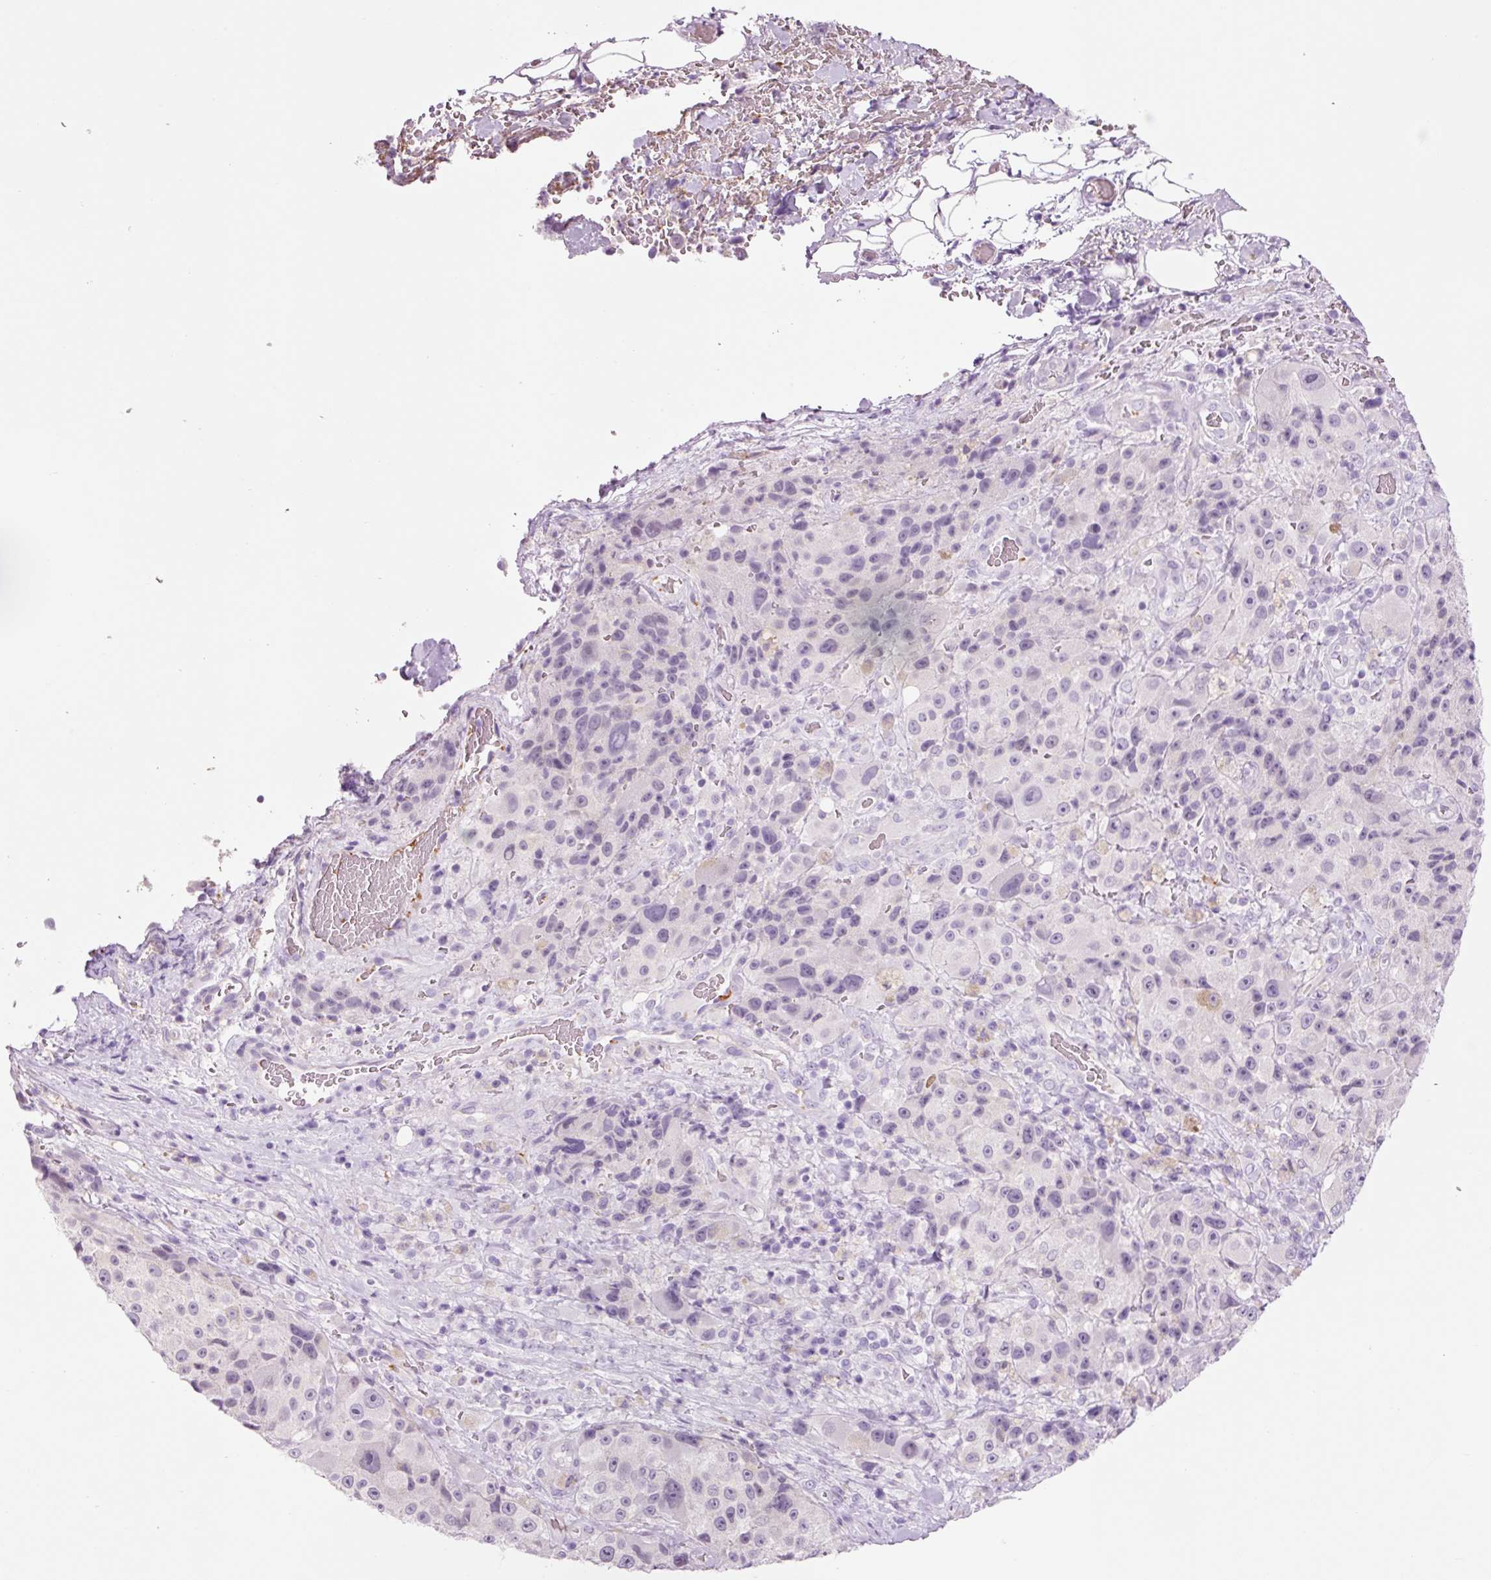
{"staining": {"intensity": "negative", "quantity": "none", "location": "none"}, "tissue": "melanoma", "cell_type": "Tumor cells", "image_type": "cancer", "snomed": [{"axis": "morphology", "description": "Malignant melanoma, Metastatic site"}, {"axis": "topography", "description": "Lymph node"}], "caption": "Immunohistochemical staining of human melanoma exhibits no significant positivity in tumor cells.", "gene": "HSPA4L", "patient": {"sex": "male", "age": 62}}